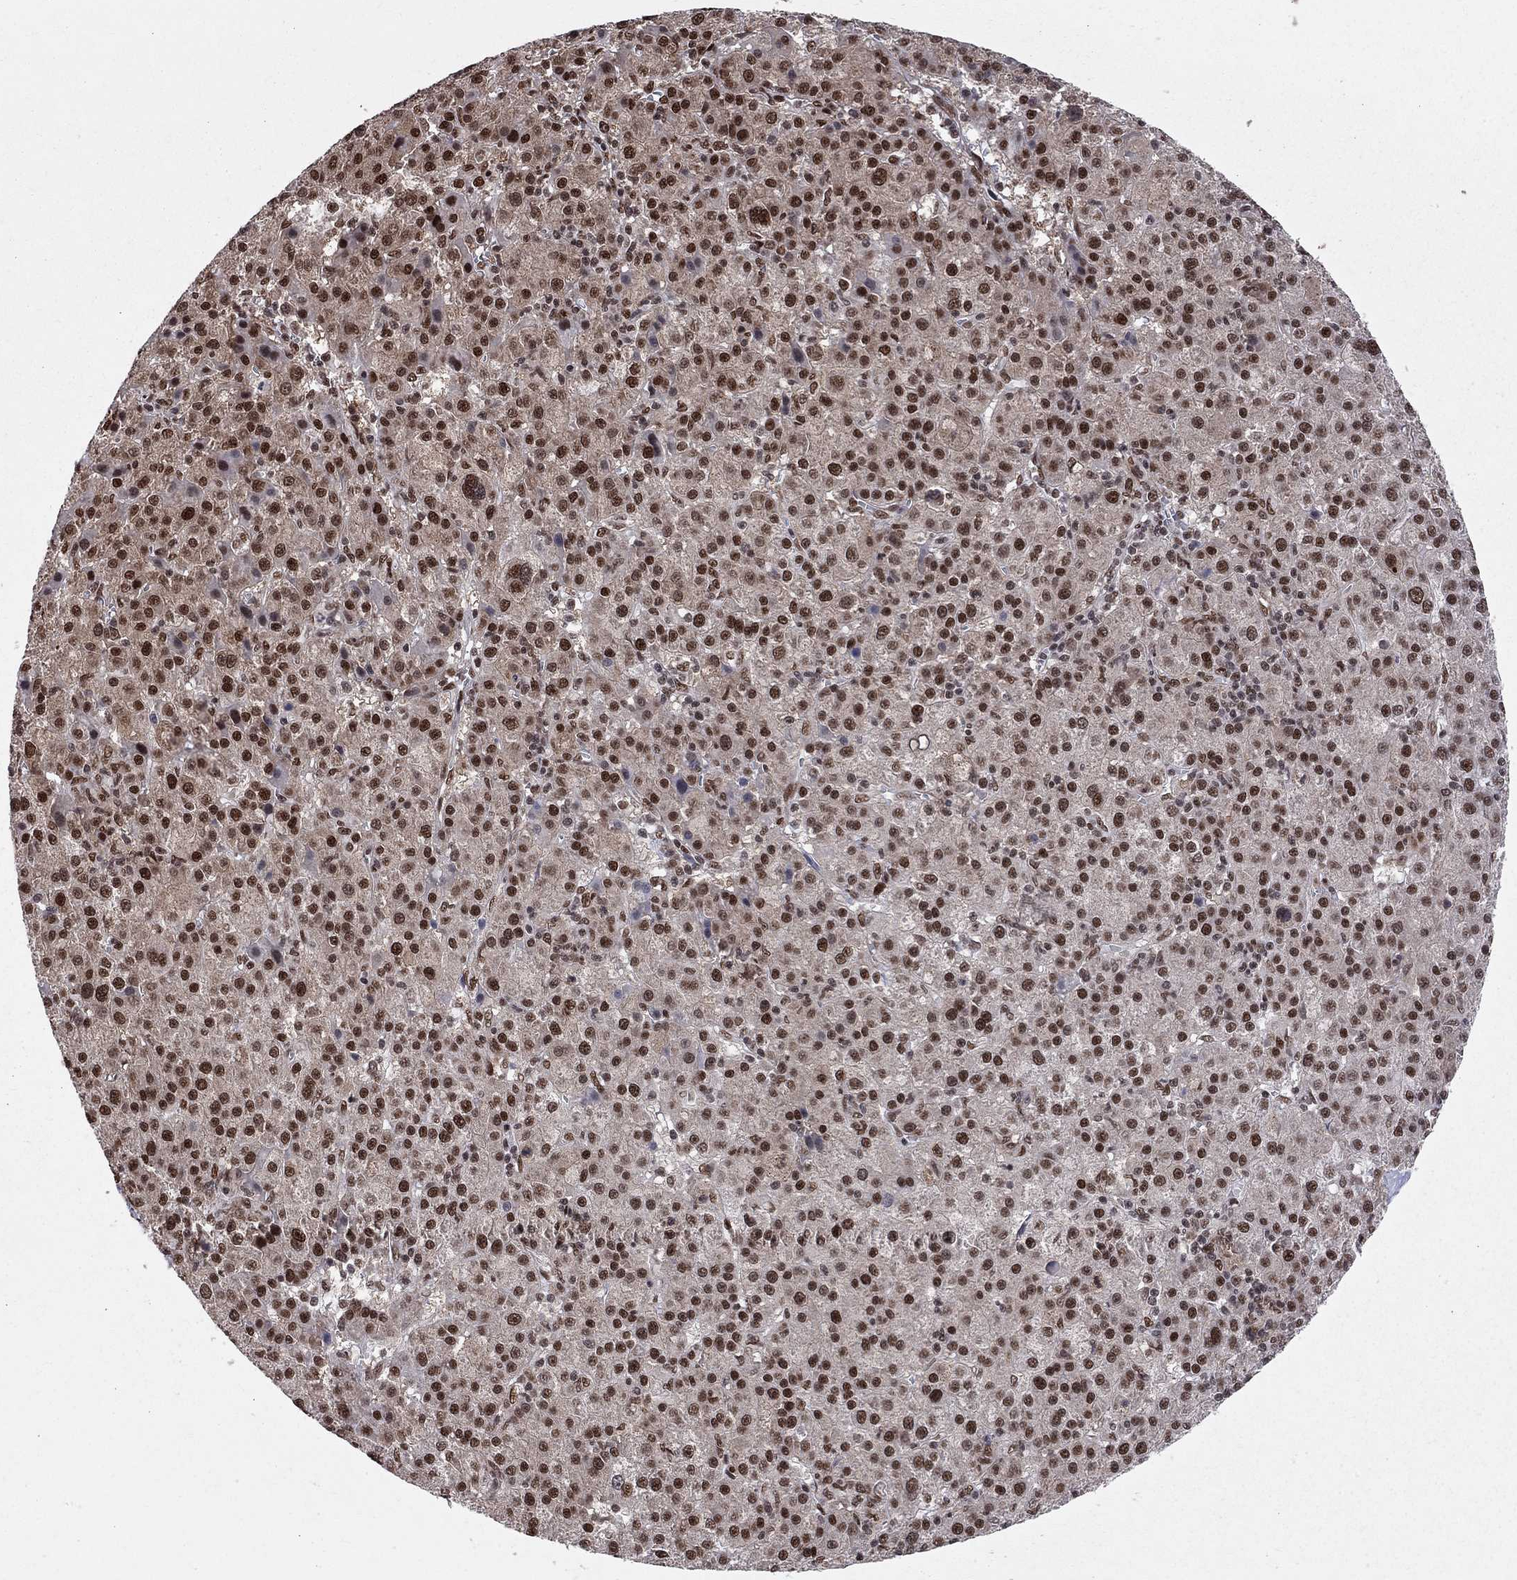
{"staining": {"intensity": "strong", "quantity": "25%-75%", "location": "nuclear"}, "tissue": "liver cancer", "cell_type": "Tumor cells", "image_type": "cancer", "snomed": [{"axis": "morphology", "description": "Carcinoma, Hepatocellular, NOS"}, {"axis": "topography", "description": "Liver"}], "caption": "Liver cancer stained with a protein marker reveals strong staining in tumor cells.", "gene": "SAP30L", "patient": {"sex": "female", "age": 60}}